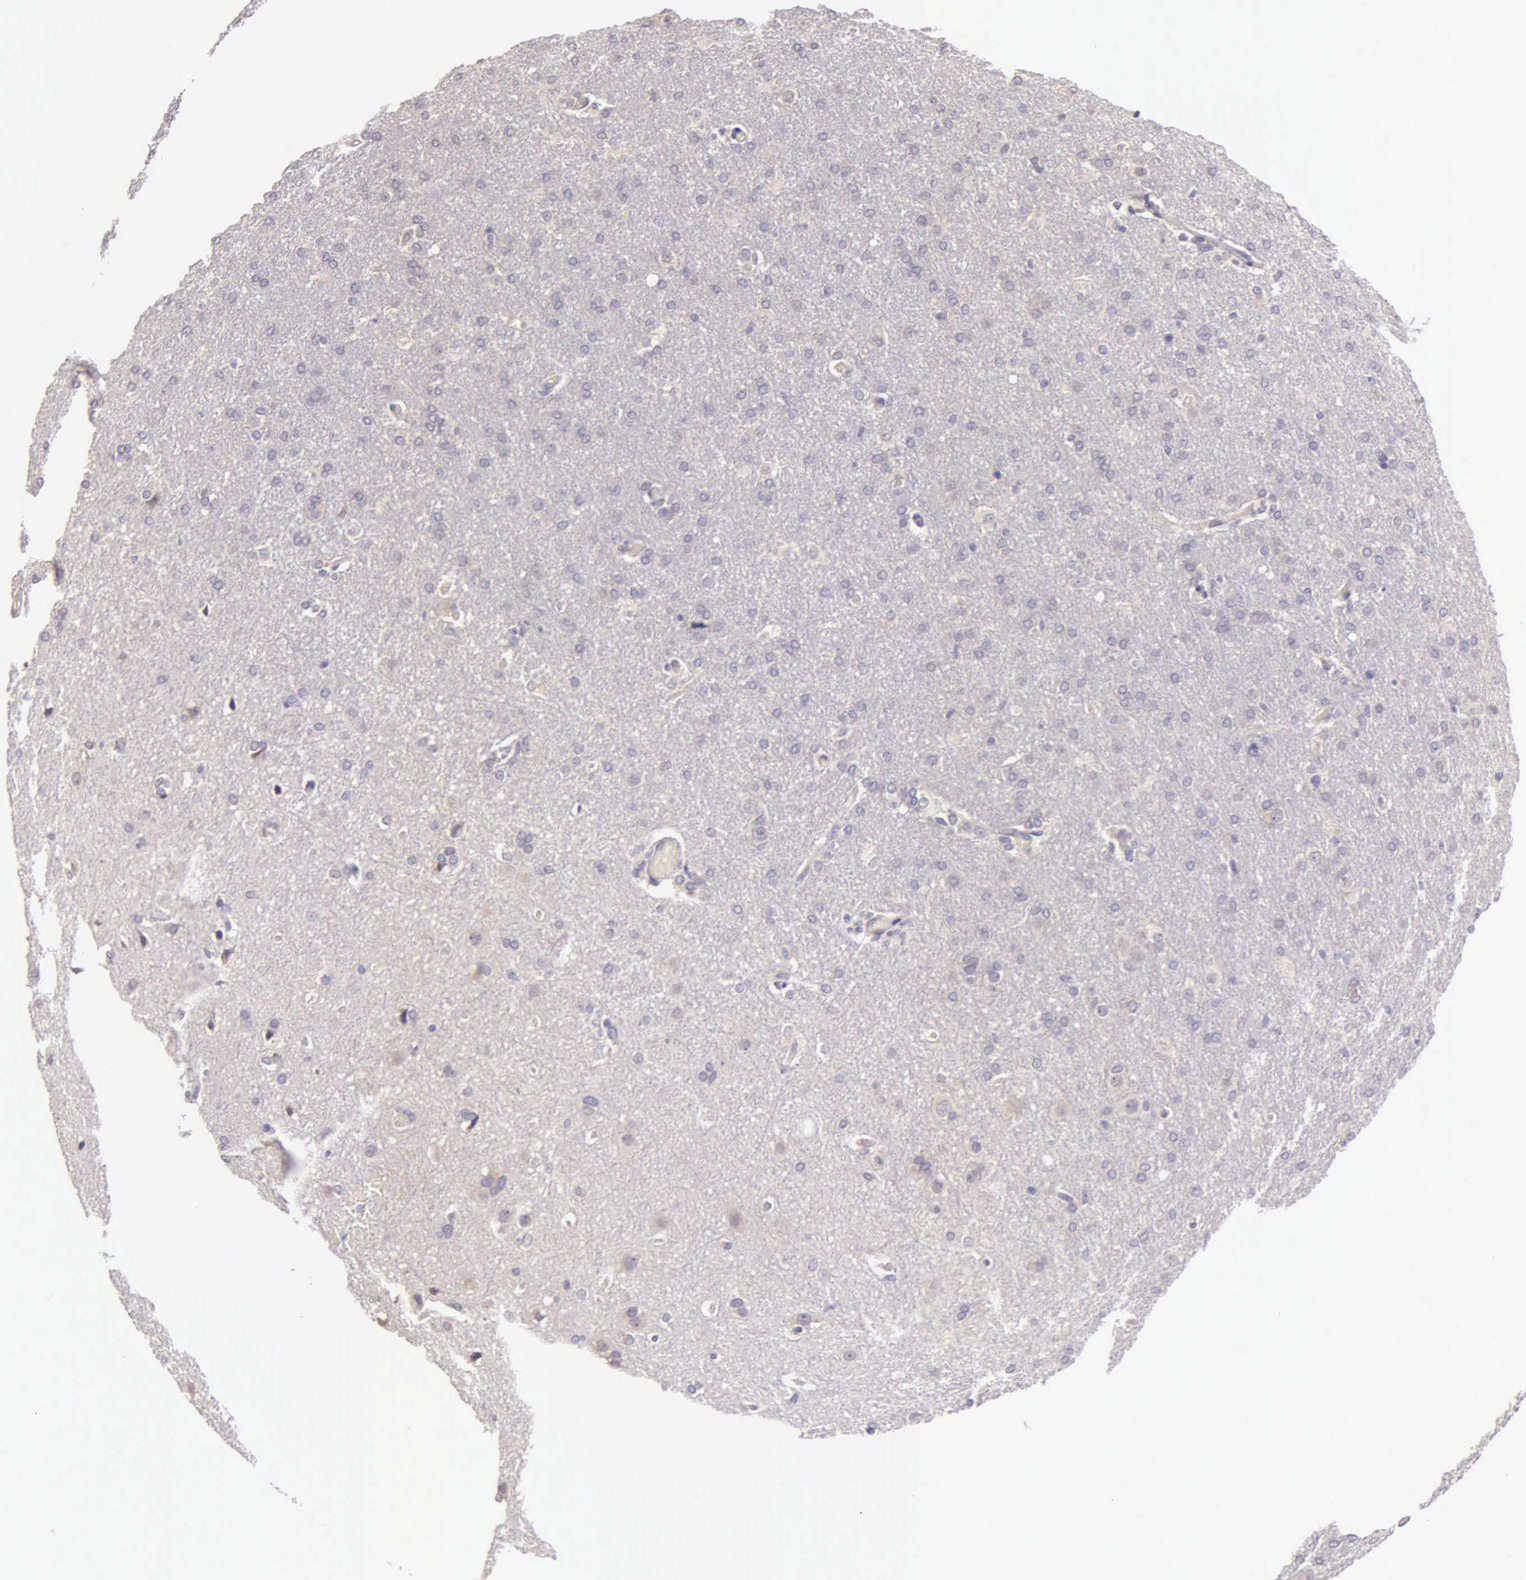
{"staining": {"intensity": "weak", "quantity": "<25%", "location": "cytoplasmic/membranous"}, "tissue": "glioma", "cell_type": "Tumor cells", "image_type": "cancer", "snomed": [{"axis": "morphology", "description": "Glioma, malignant, High grade"}, {"axis": "topography", "description": "Brain"}], "caption": "Immunohistochemical staining of glioma shows no significant expression in tumor cells. (Brightfield microscopy of DAB IHC at high magnification).", "gene": "ESR1", "patient": {"sex": "male", "age": 68}}